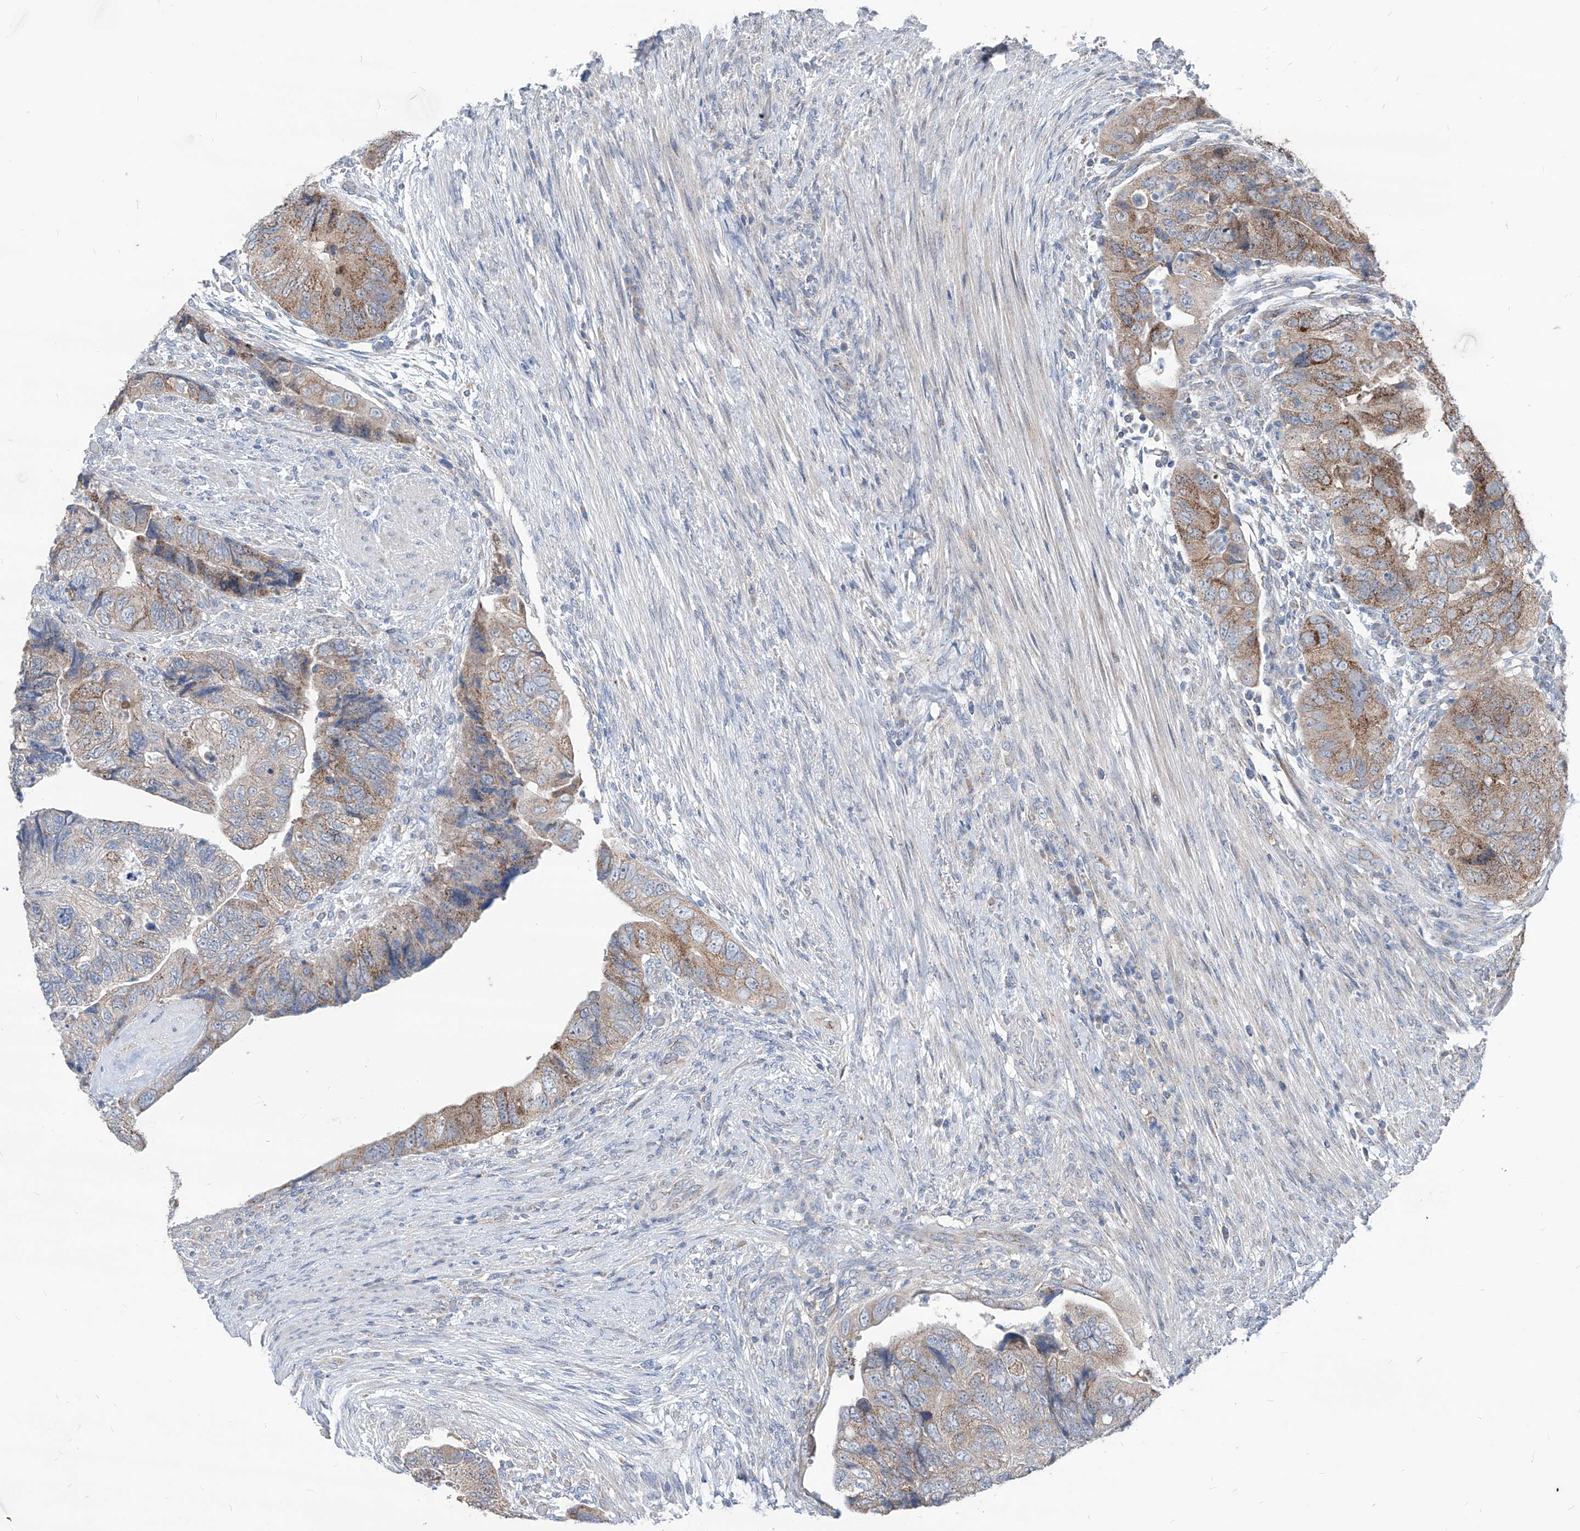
{"staining": {"intensity": "moderate", "quantity": "<25%", "location": "cytoplasmic/membranous"}, "tissue": "colorectal cancer", "cell_type": "Tumor cells", "image_type": "cancer", "snomed": [{"axis": "morphology", "description": "Adenocarcinoma, NOS"}, {"axis": "topography", "description": "Rectum"}], "caption": "High-power microscopy captured an immunohistochemistry image of colorectal cancer (adenocarcinoma), revealing moderate cytoplasmic/membranous expression in about <25% of tumor cells.", "gene": "AGPS", "patient": {"sex": "male", "age": 63}}